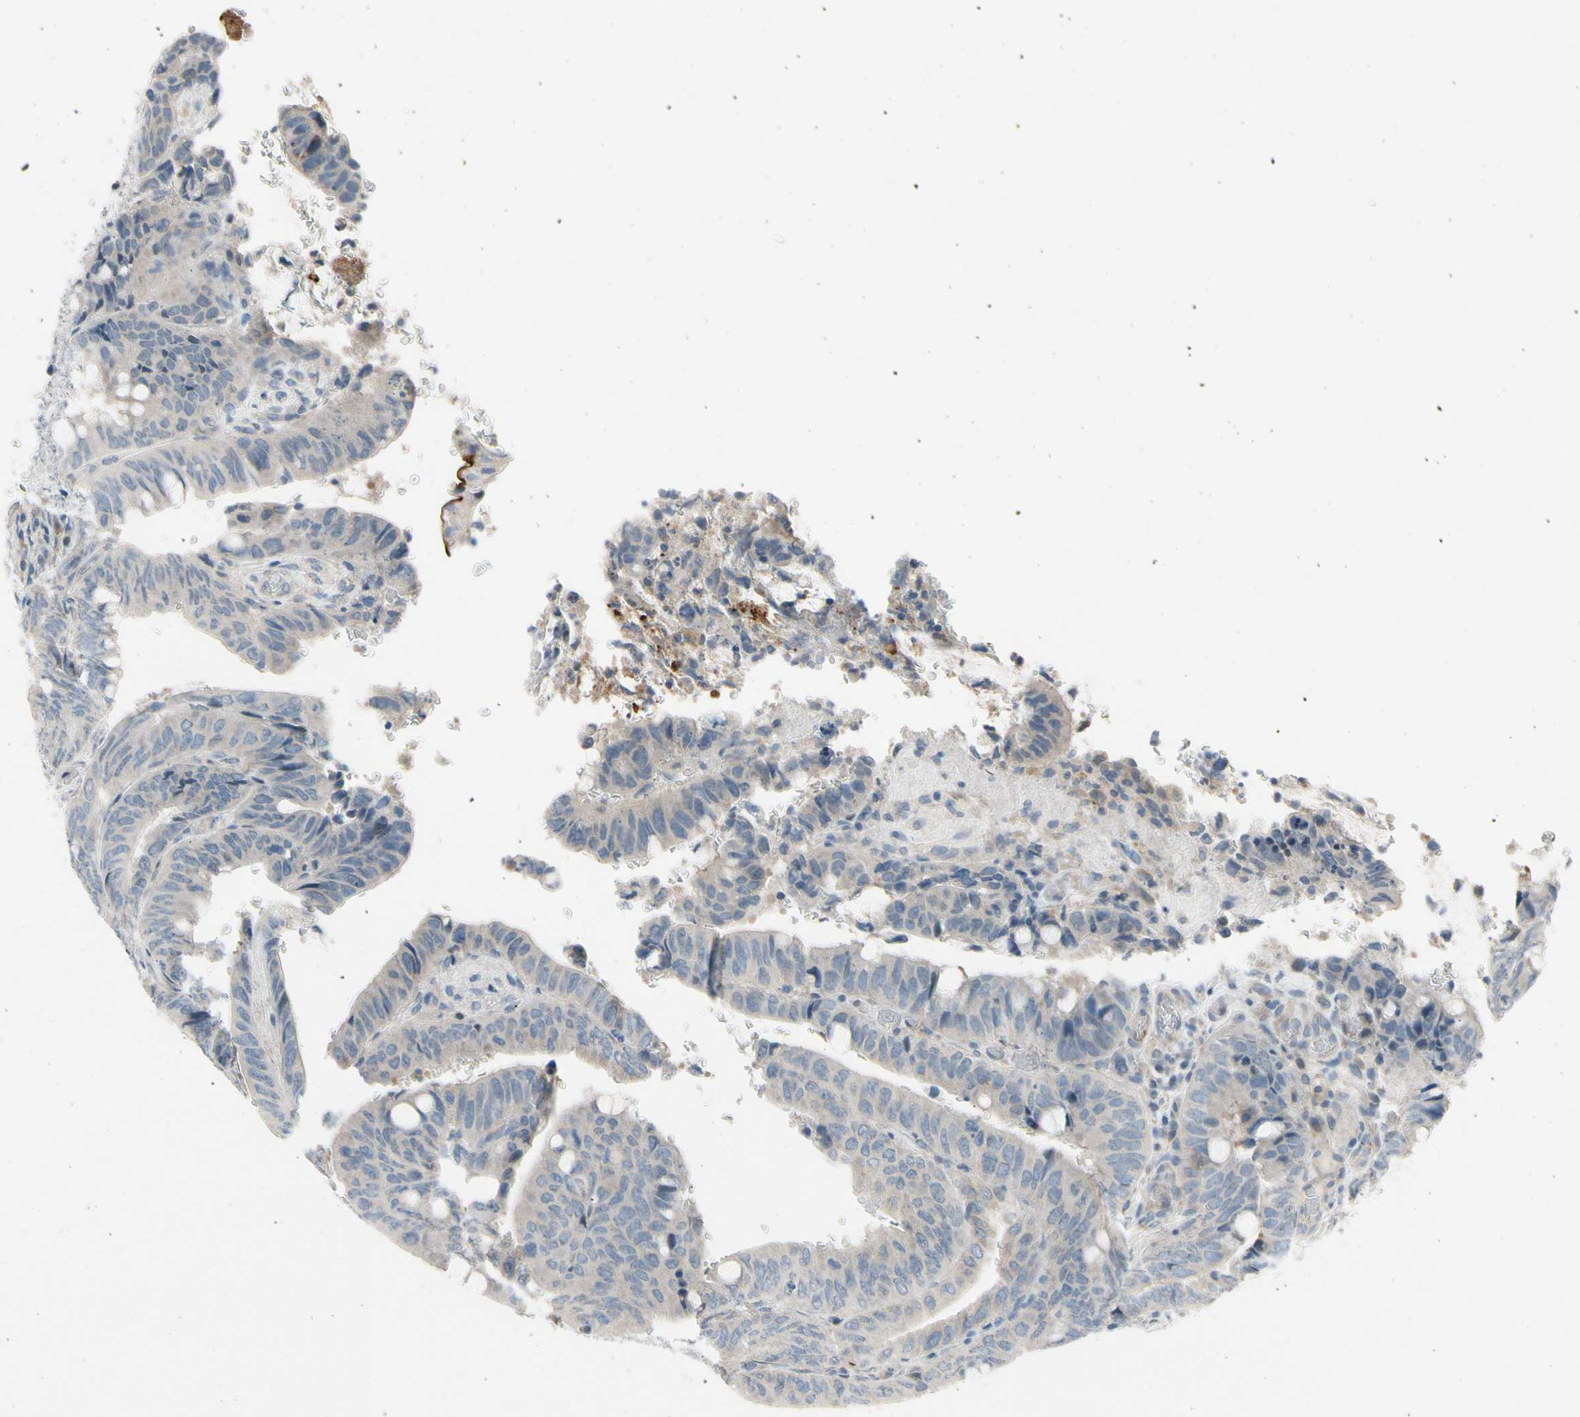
{"staining": {"intensity": "negative", "quantity": "none", "location": "none"}, "tissue": "colorectal cancer", "cell_type": "Tumor cells", "image_type": "cancer", "snomed": [{"axis": "morphology", "description": "Normal tissue, NOS"}, {"axis": "morphology", "description": "Adenocarcinoma, NOS"}, {"axis": "topography", "description": "Rectum"}, {"axis": "topography", "description": "Peripheral nerve tissue"}], "caption": "There is no significant positivity in tumor cells of colorectal cancer (adenocarcinoma).", "gene": "CFAP36", "patient": {"sex": "male", "age": 92}}